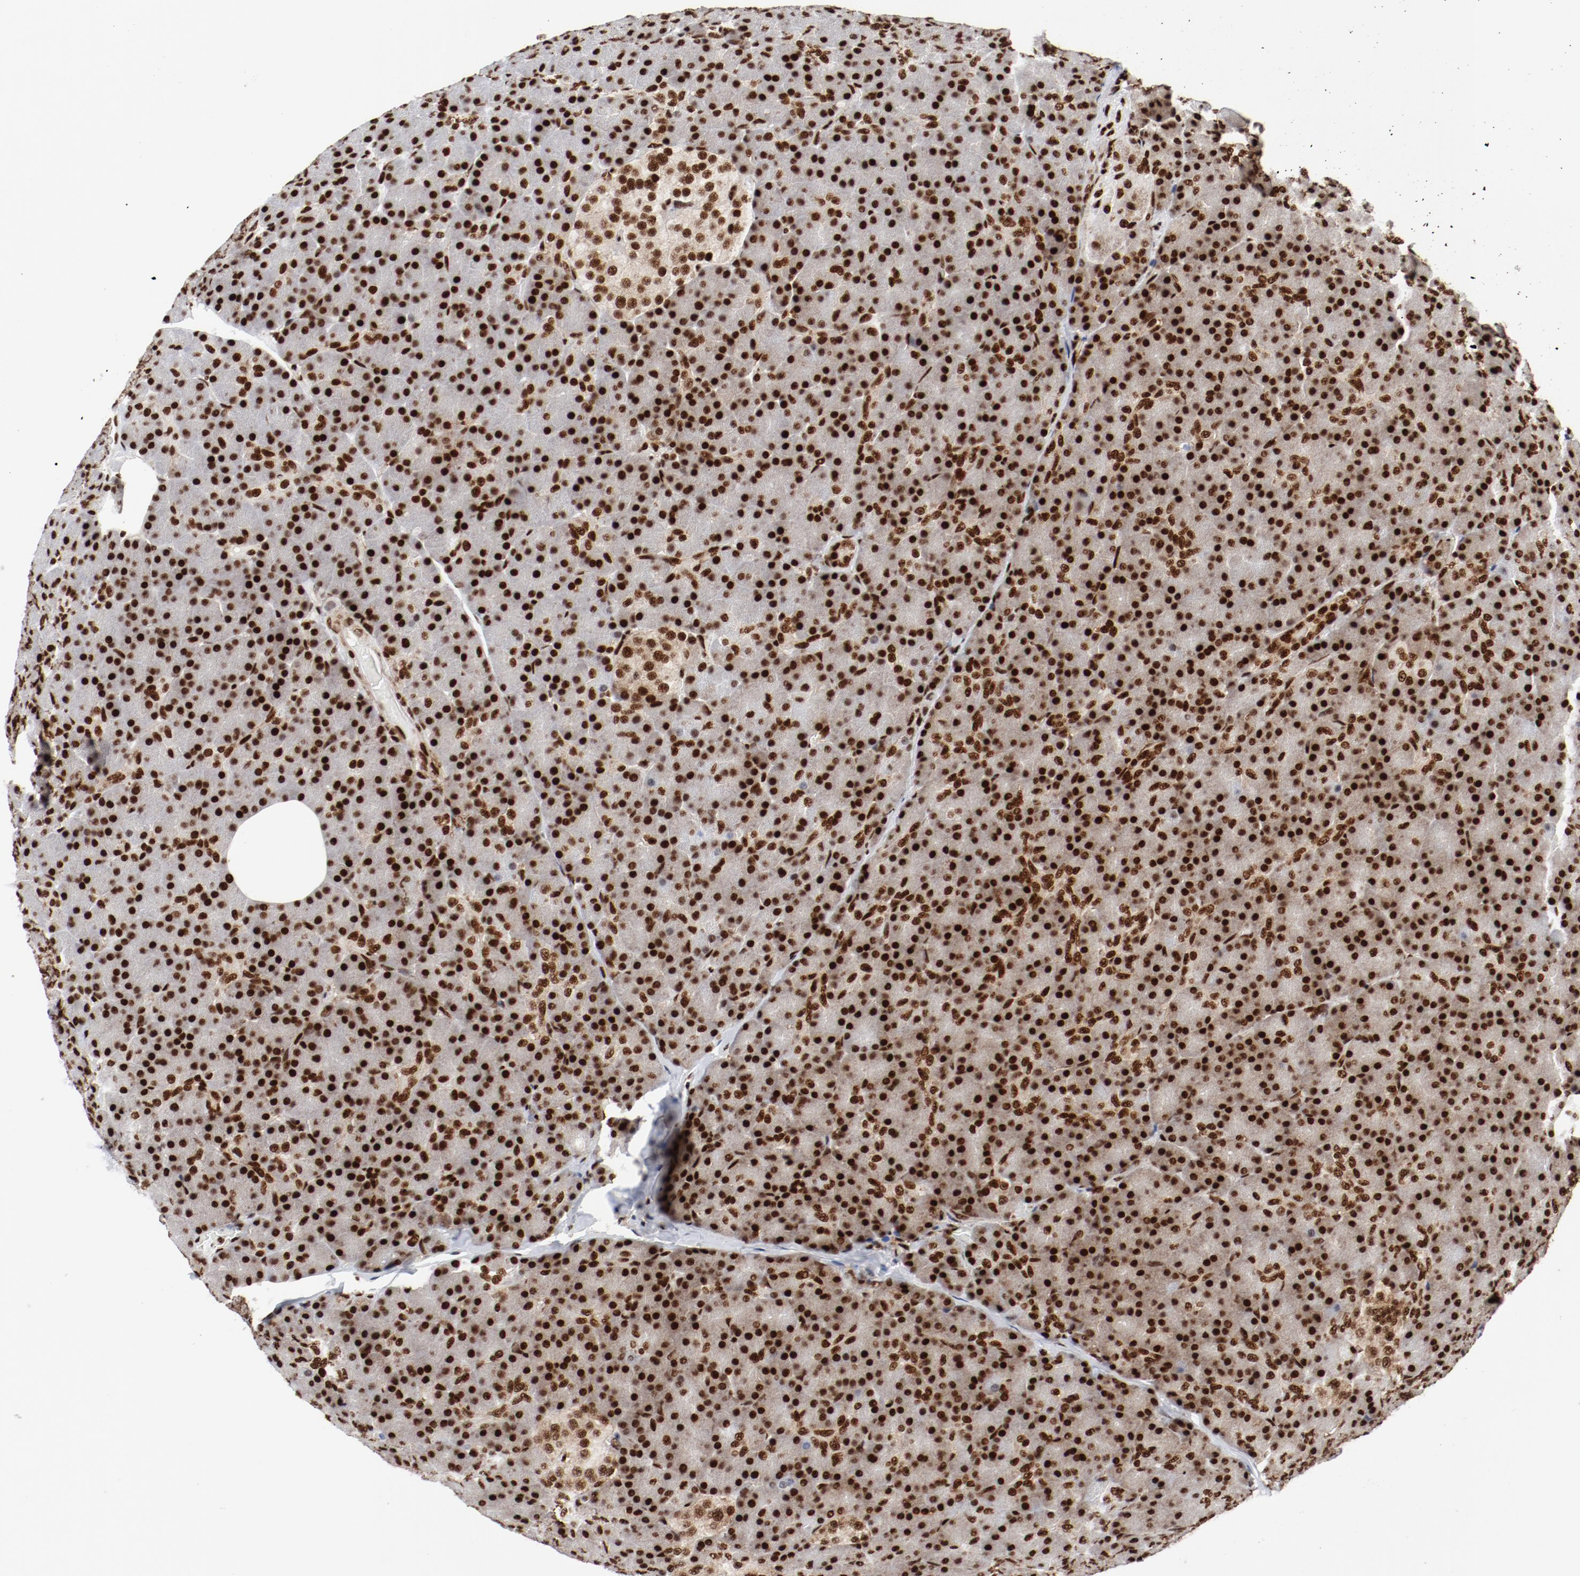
{"staining": {"intensity": "strong", "quantity": ">75%", "location": "nuclear"}, "tissue": "pancreas", "cell_type": "Exocrine glandular cells", "image_type": "normal", "snomed": [{"axis": "morphology", "description": "Normal tissue, NOS"}, {"axis": "topography", "description": "Pancreas"}], "caption": "Strong nuclear staining for a protein is identified in about >75% of exocrine glandular cells of normal pancreas using IHC.", "gene": "NFYB", "patient": {"sex": "female", "age": 43}}